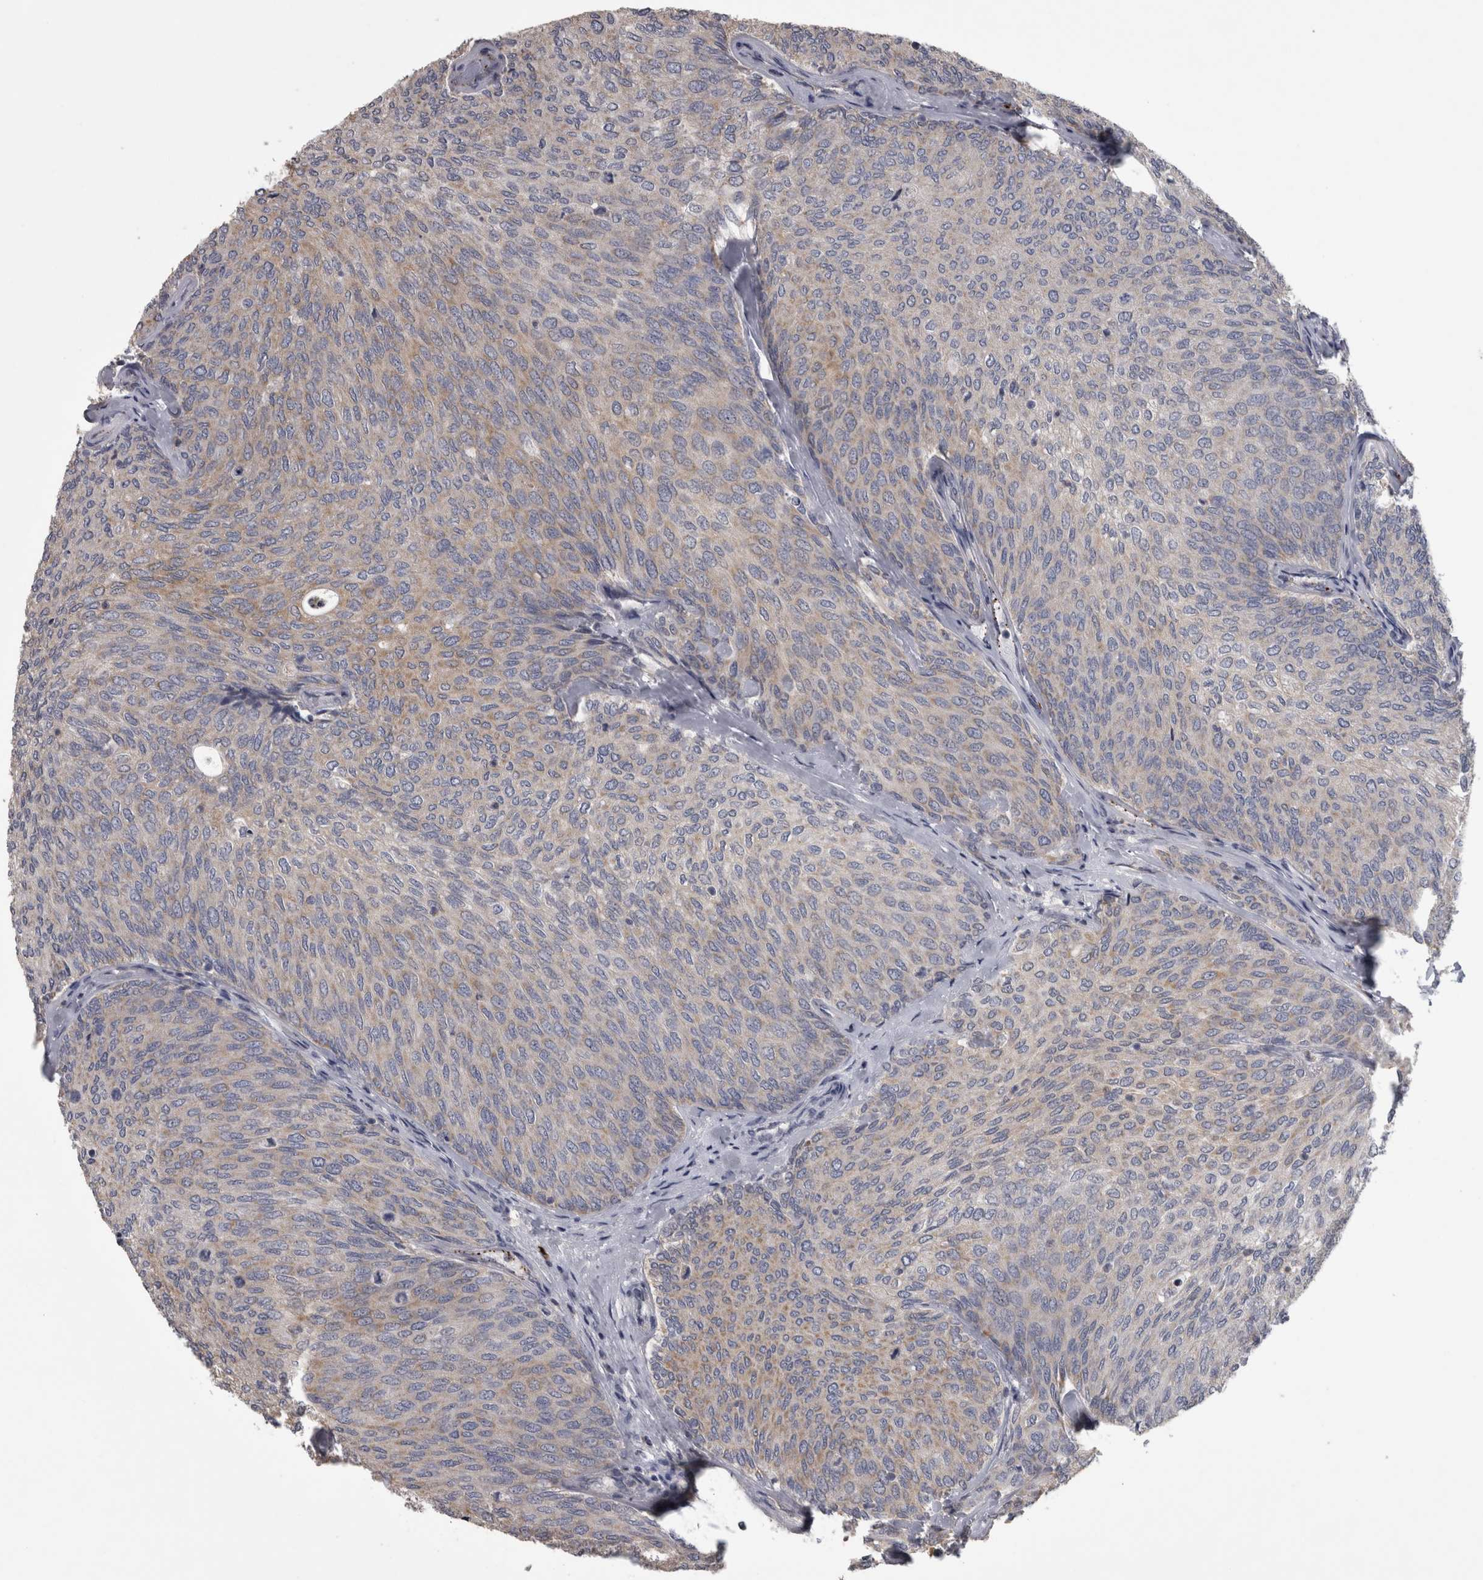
{"staining": {"intensity": "weak", "quantity": "25%-75%", "location": "cytoplasmic/membranous"}, "tissue": "urothelial cancer", "cell_type": "Tumor cells", "image_type": "cancer", "snomed": [{"axis": "morphology", "description": "Urothelial carcinoma, Low grade"}, {"axis": "topography", "description": "Urinary bladder"}], "caption": "Immunohistochemistry (IHC) (DAB) staining of human urothelial cancer shows weak cytoplasmic/membranous protein staining in about 25%-75% of tumor cells. (DAB (3,3'-diaminobenzidine) = brown stain, brightfield microscopy at high magnification).", "gene": "DBT", "patient": {"sex": "female", "age": 79}}